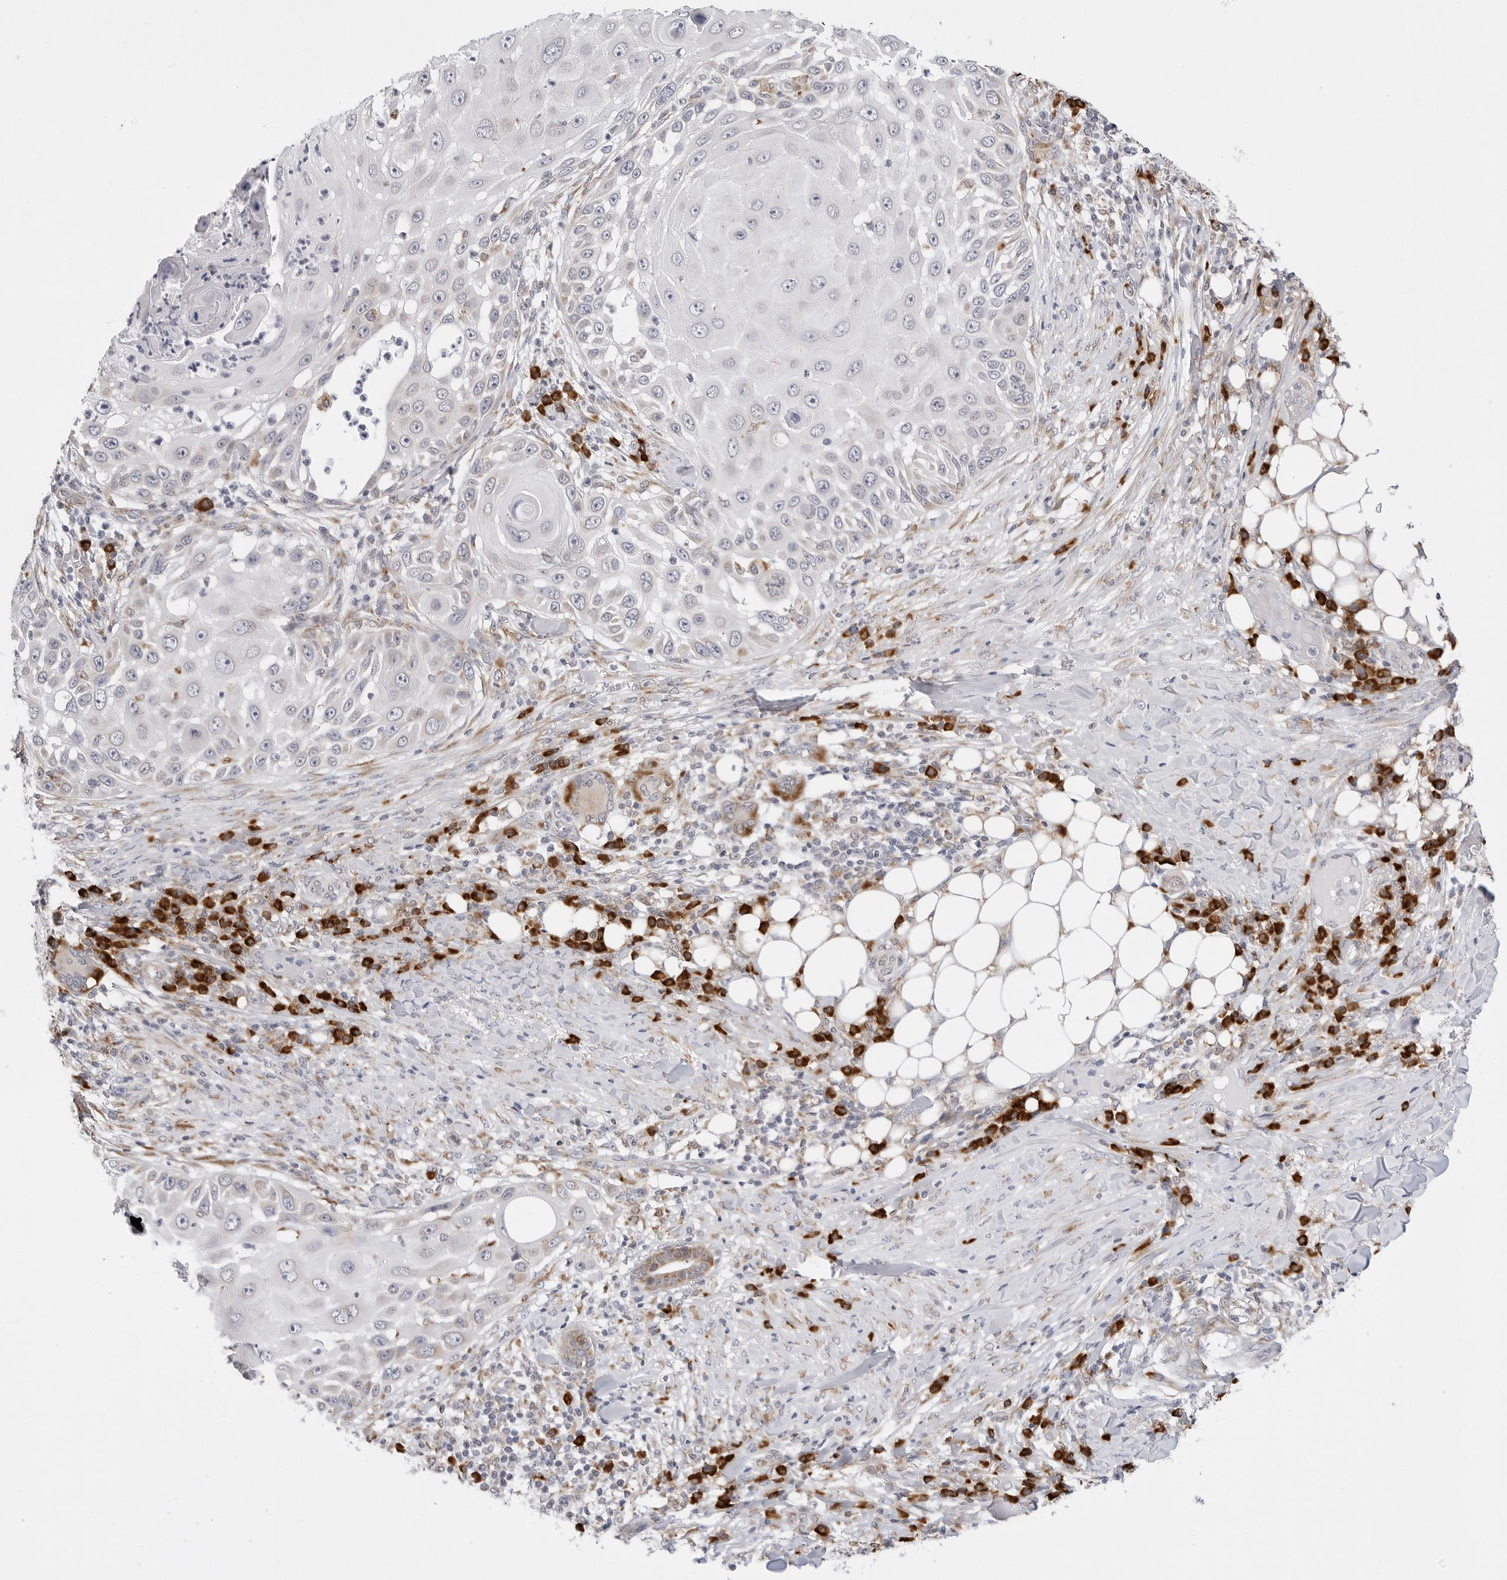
{"staining": {"intensity": "negative", "quantity": "none", "location": "none"}, "tissue": "skin cancer", "cell_type": "Tumor cells", "image_type": "cancer", "snomed": [{"axis": "morphology", "description": "Squamous cell carcinoma, NOS"}, {"axis": "topography", "description": "Skin"}], "caption": "The image shows no staining of tumor cells in skin cancer.", "gene": "RPN1", "patient": {"sex": "female", "age": 44}}